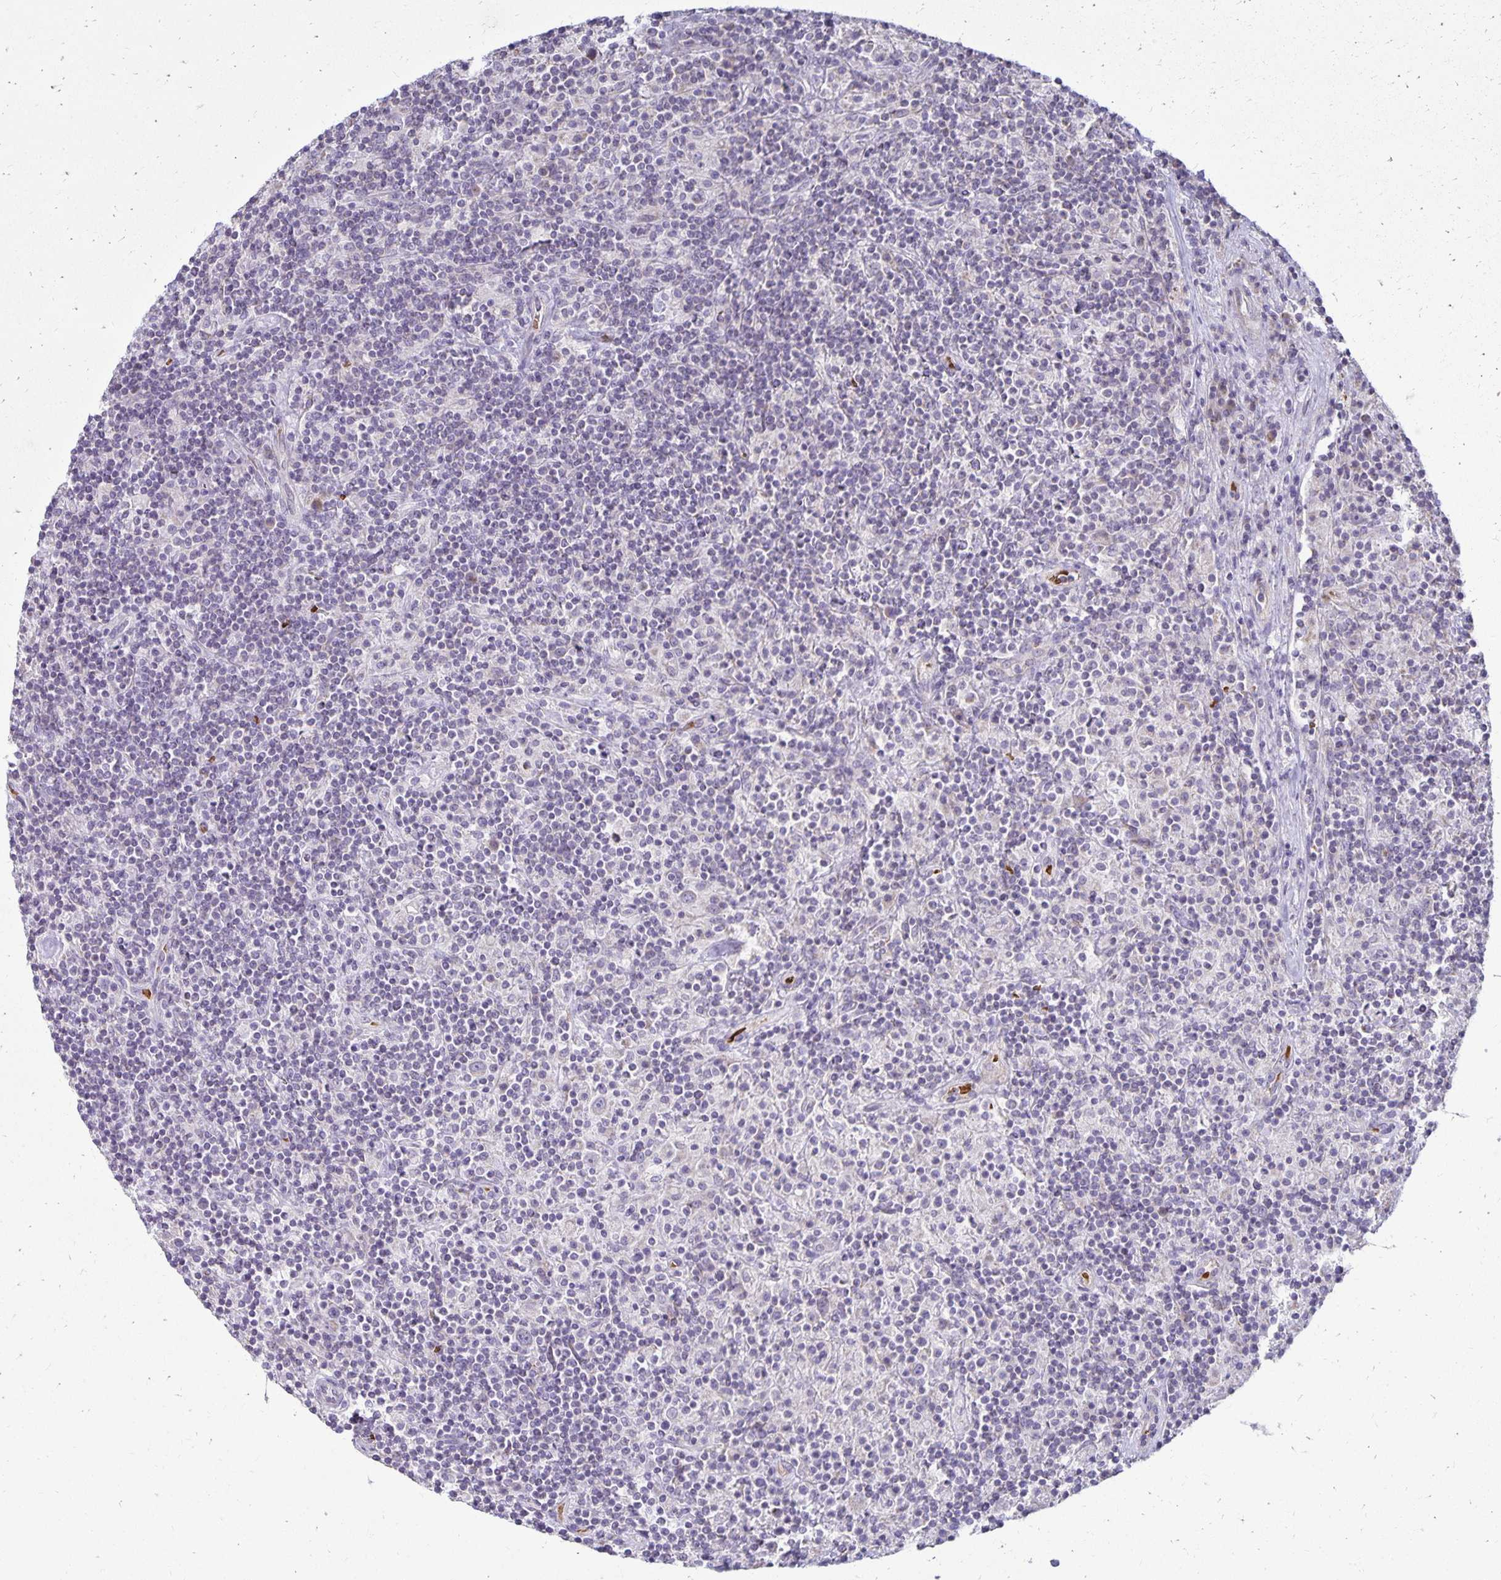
{"staining": {"intensity": "negative", "quantity": "none", "location": "none"}, "tissue": "lymphoma", "cell_type": "Tumor cells", "image_type": "cancer", "snomed": [{"axis": "morphology", "description": "Hodgkin's disease, NOS"}, {"axis": "topography", "description": "Lymph node"}], "caption": "The histopathology image demonstrates no significant positivity in tumor cells of lymphoma. (Brightfield microscopy of DAB (3,3'-diaminobenzidine) immunohistochemistry (IHC) at high magnification).", "gene": "FN3K", "patient": {"sex": "male", "age": 70}}